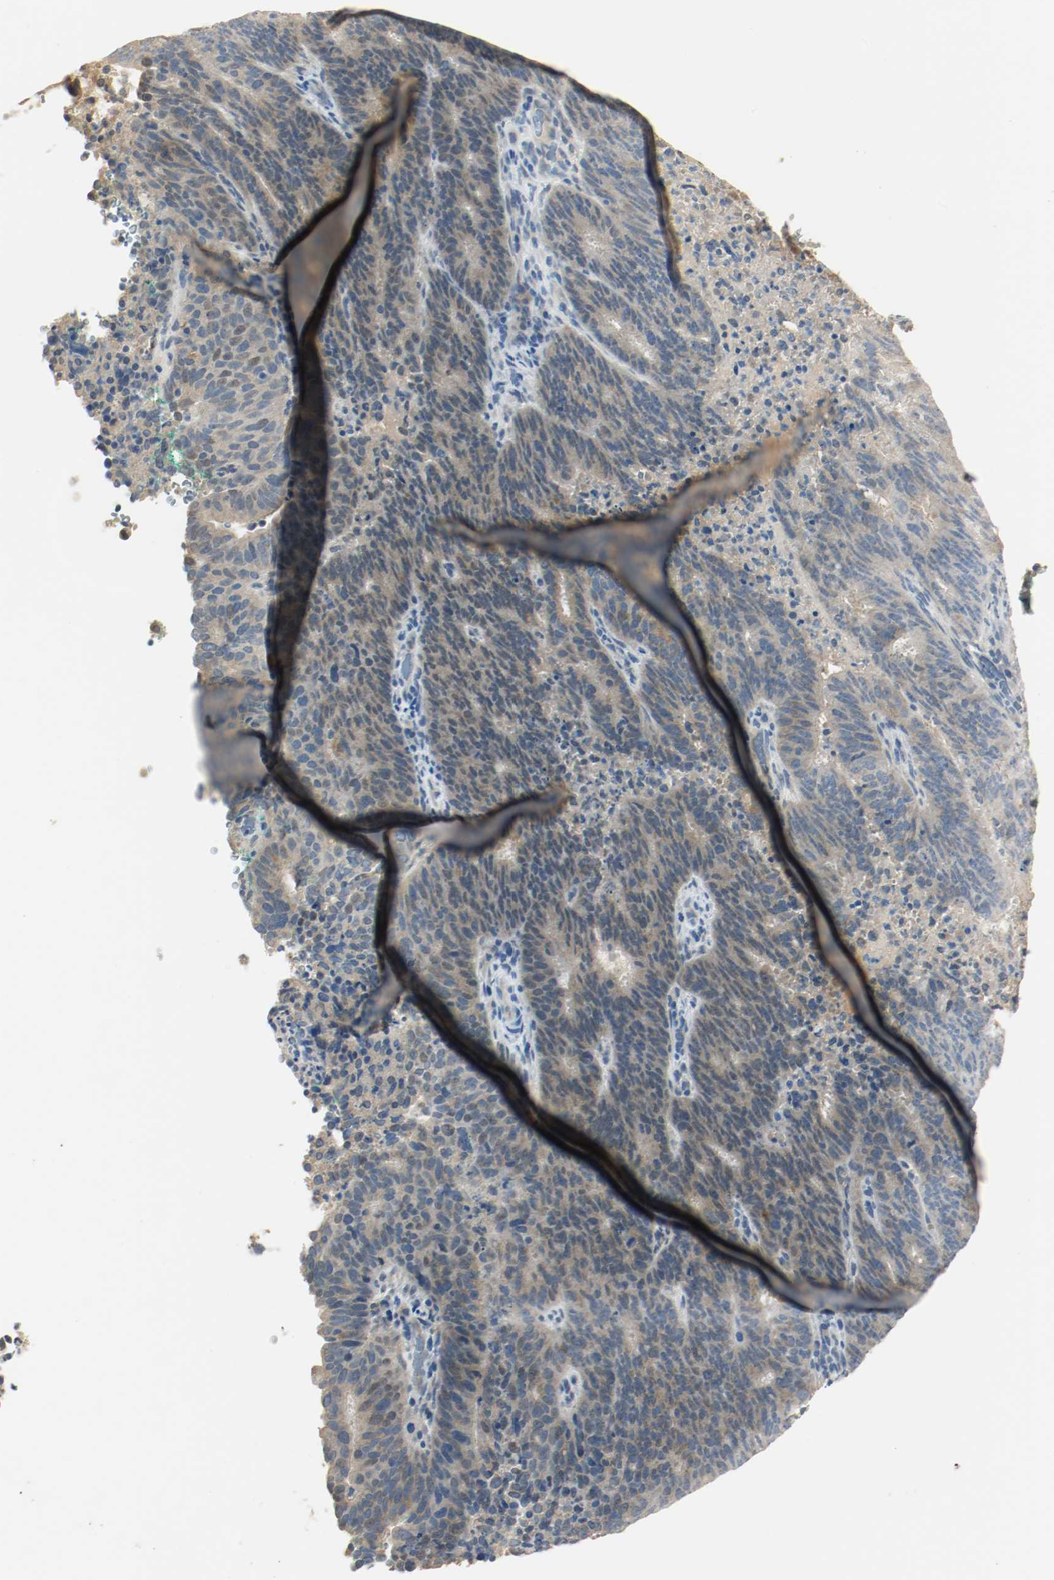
{"staining": {"intensity": "weak", "quantity": ">75%", "location": "cytoplasmic/membranous"}, "tissue": "cervical cancer", "cell_type": "Tumor cells", "image_type": "cancer", "snomed": [{"axis": "morphology", "description": "Adenocarcinoma, NOS"}, {"axis": "topography", "description": "Cervix"}], "caption": "Immunohistochemistry (DAB (3,3'-diaminobenzidine)) staining of human cervical cancer (adenocarcinoma) shows weak cytoplasmic/membranous protein positivity in approximately >75% of tumor cells. (Stains: DAB (3,3'-diaminobenzidine) in brown, nuclei in blue, Microscopy: brightfield microscopy at high magnification).", "gene": "MELTF", "patient": {"sex": "female", "age": 44}}